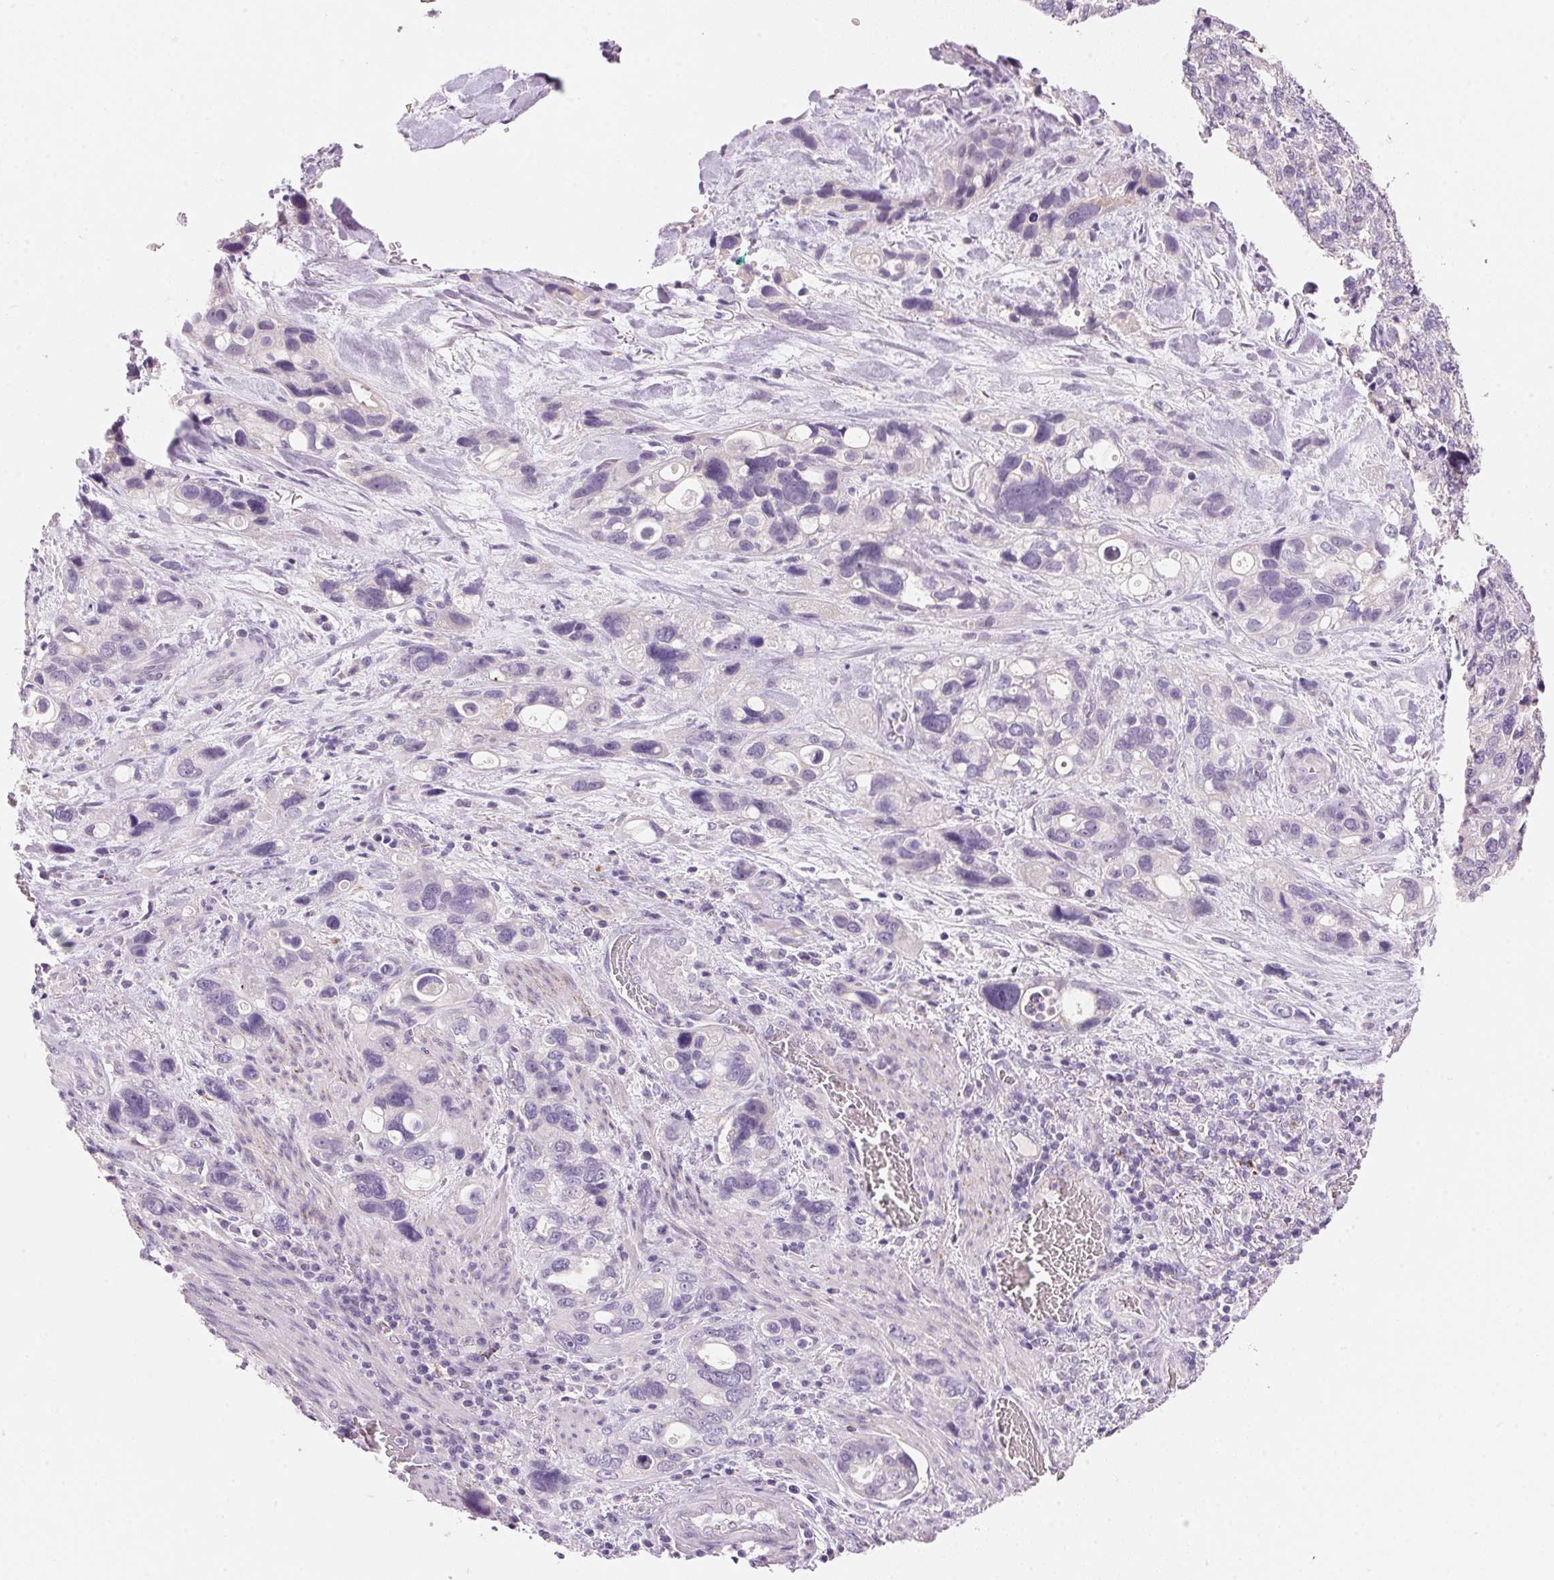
{"staining": {"intensity": "negative", "quantity": "none", "location": "none"}, "tissue": "stomach cancer", "cell_type": "Tumor cells", "image_type": "cancer", "snomed": [{"axis": "morphology", "description": "Adenocarcinoma, NOS"}, {"axis": "topography", "description": "Stomach, upper"}], "caption": "This is a micrograph of immunohistochemistry (IHC) staining of stomach cancer, which shows no expression in tumor cells. (Stains: DAB (3,3'-diaminobenzidine) IHC with hematoxylin counter stain, Microscopy: brightfield microscopy at high magnification).", "gene": "CYP11B1", "patient": {"sex": "female", "age": 81}}